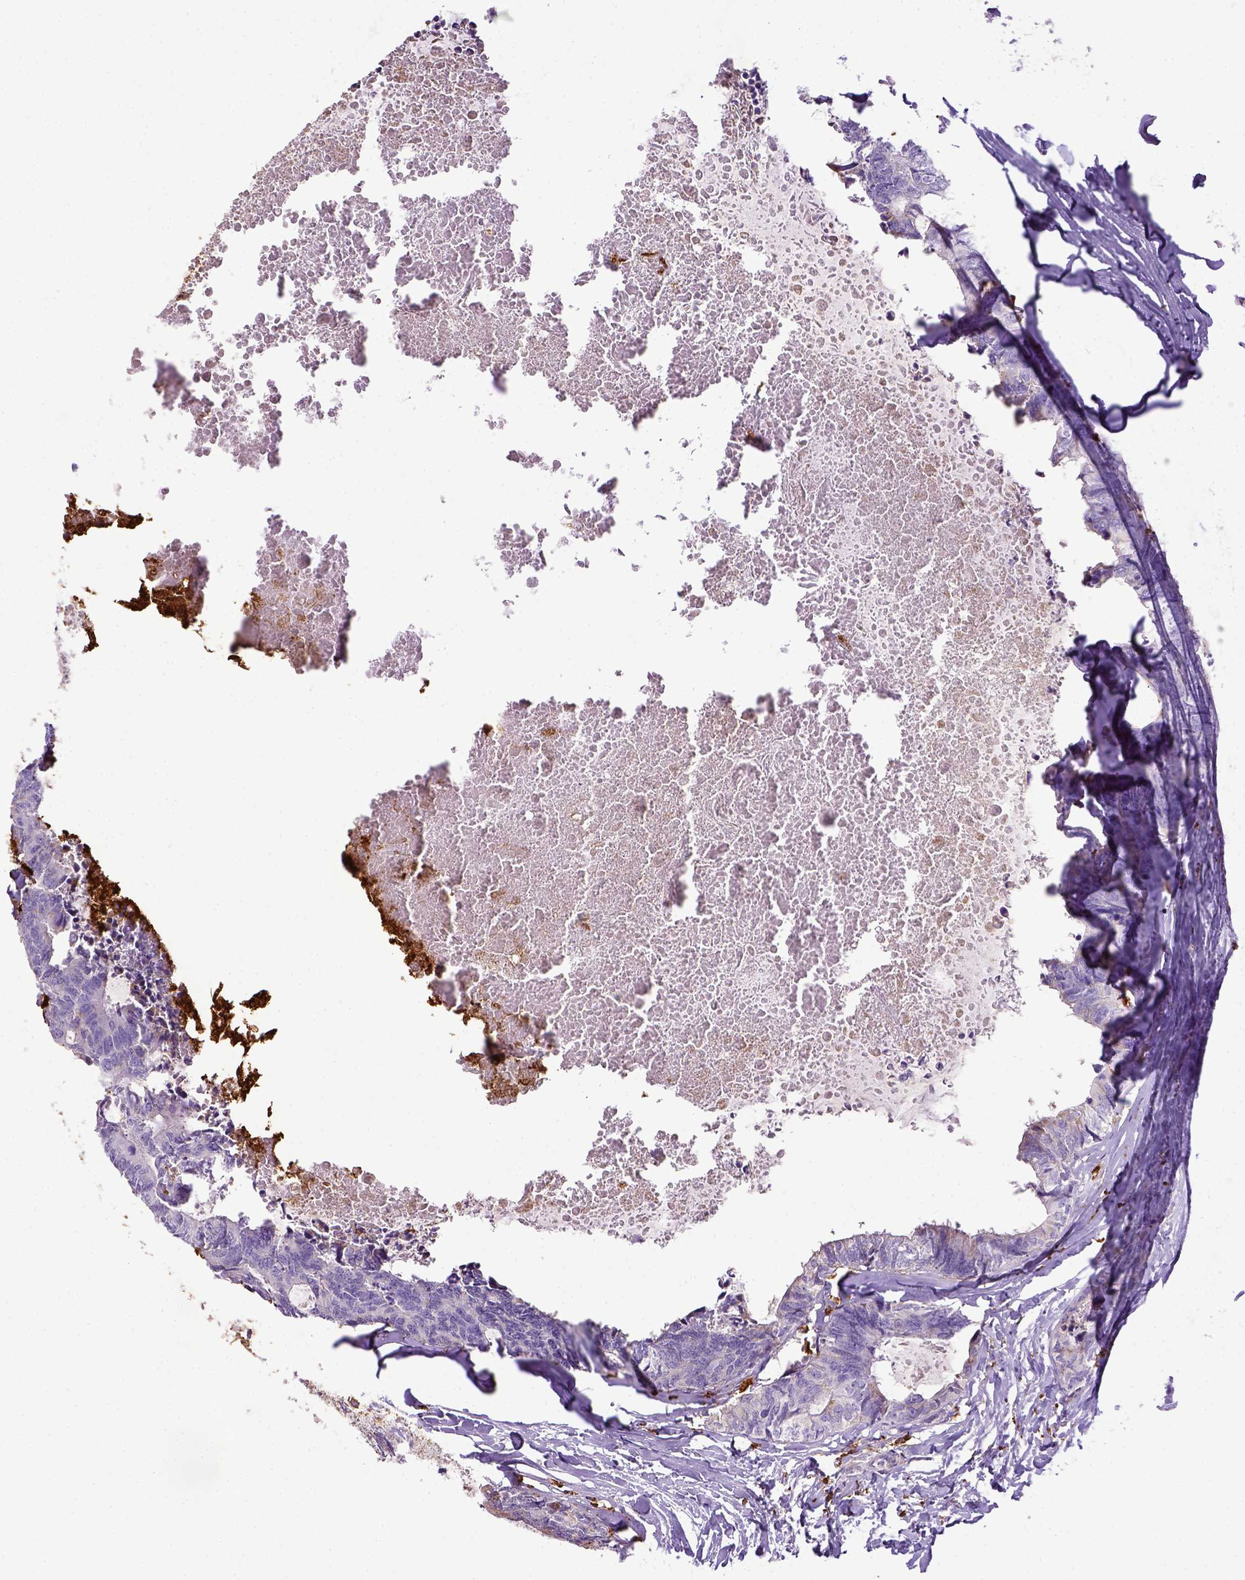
{"staining": {"intensity": "negative", "quantity": "none", "location": "none"}, "tissue": "colorectal cancer", "cell_type": "Tumor cells", "image_type": "cancer", "snomed": [{"axis": "morphology", "description": "Adenocarcinoma, NOS"}, {"axis": "topography", "description": "Colon"}, {"axis": "topography", "description": "Rectum"}], "caption": "Tumor cells show no significant staining in adenocarcinoma (colorectal).", "gene": "CD68", "patient": {"sex": "male", "age": 57}}